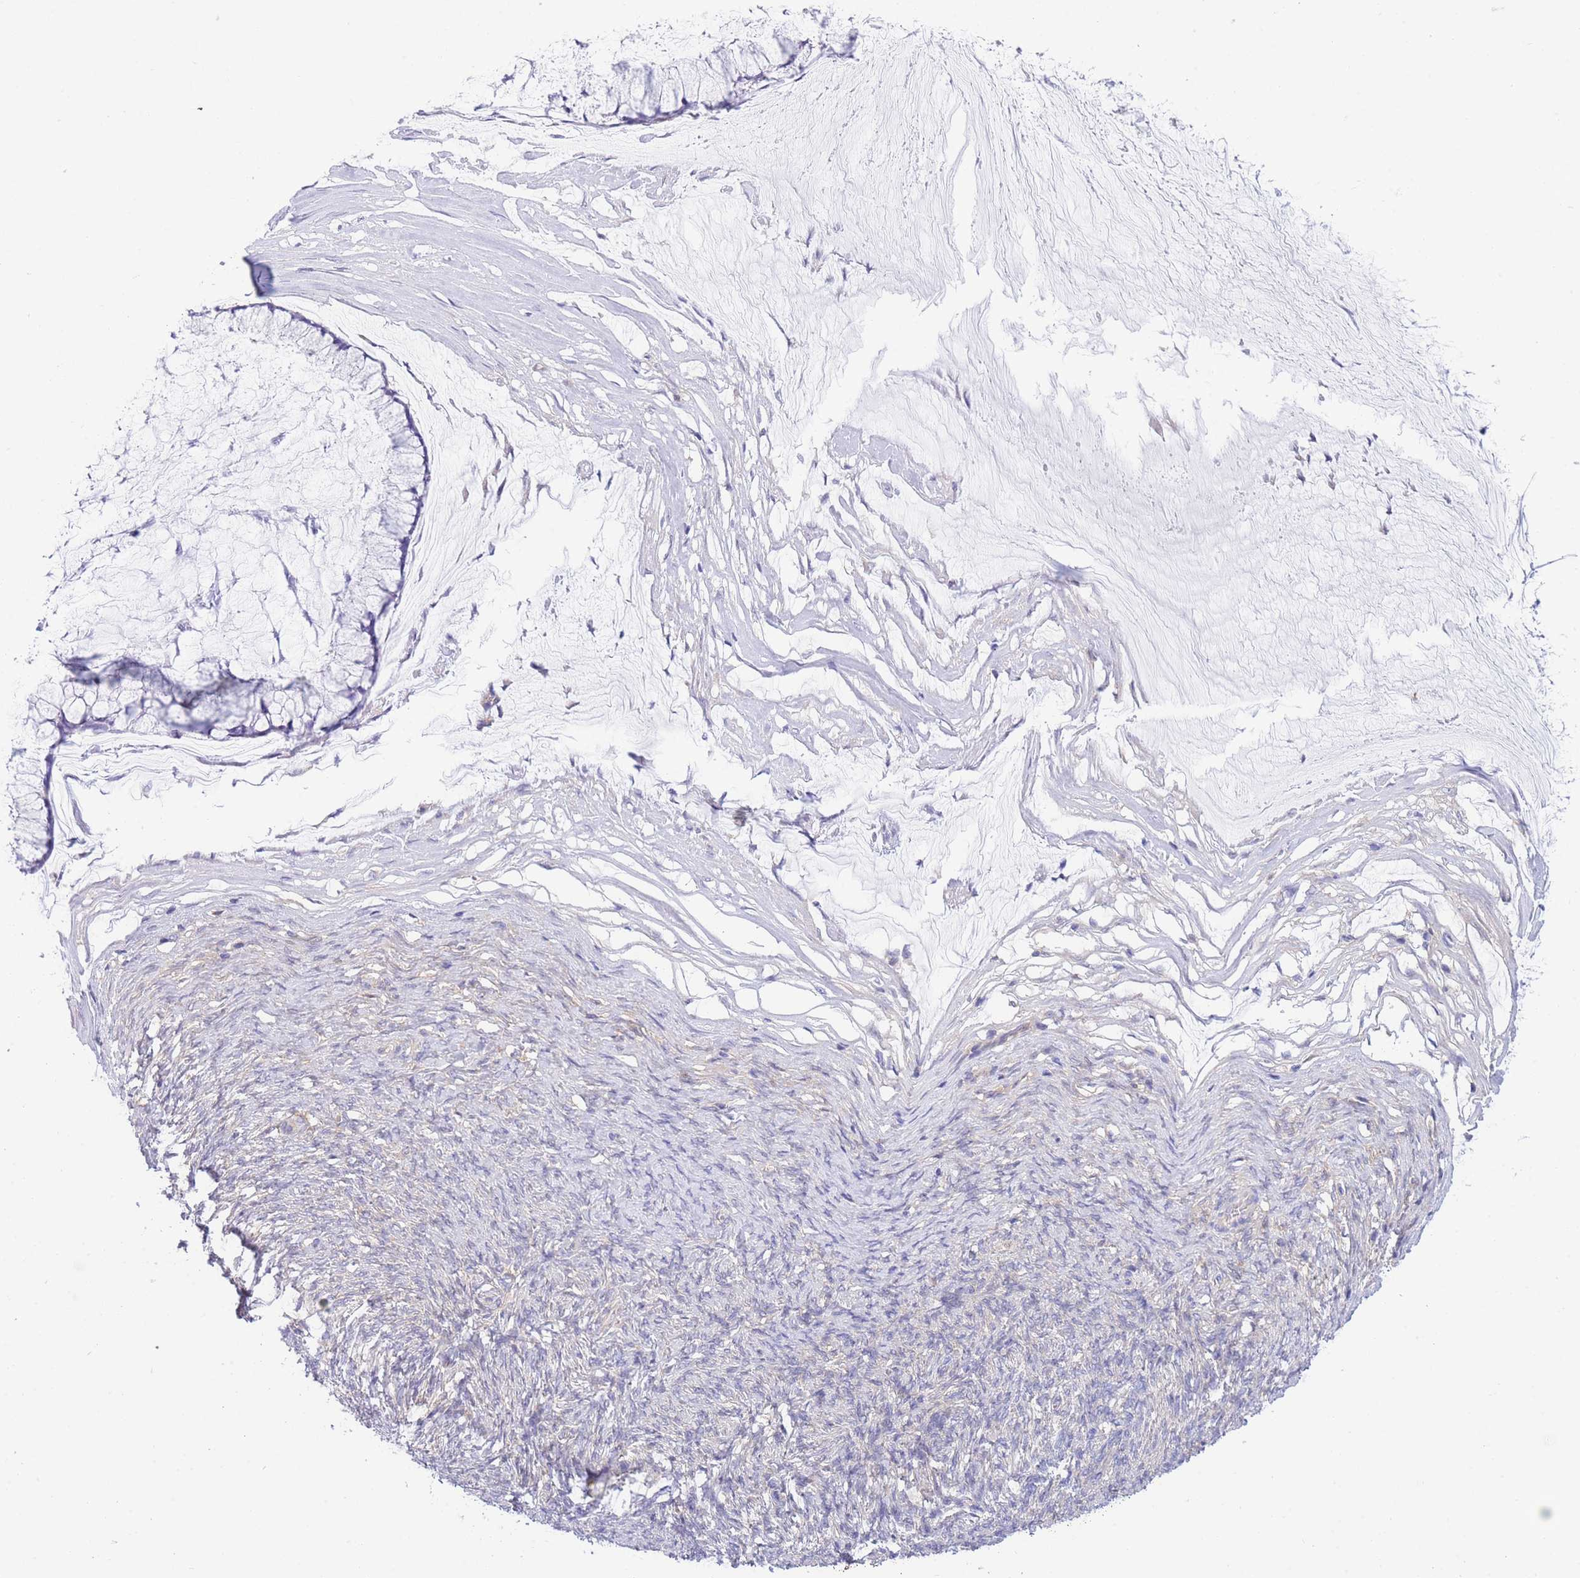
{"staining": {"intensity": "negative", "quantity": "none", "location": "none"}, "tissue": "ovarian cancer", "cell_type": "Tumor cells", "image_type": "cancer", "snomed": [{"axis": "morphology", "description": "Cystadenocarcinoma, mucinous, NOS"}, {"axis": "topography", "description": "Ovary"}], "caption": "Immunohistochemistry (IHC) of ovarian mucinous cystadenocarcinoma demonstrates no staining in tumor cells.", "gene": "NAMPT", "patient": {"sex": "female", "age": 42}}